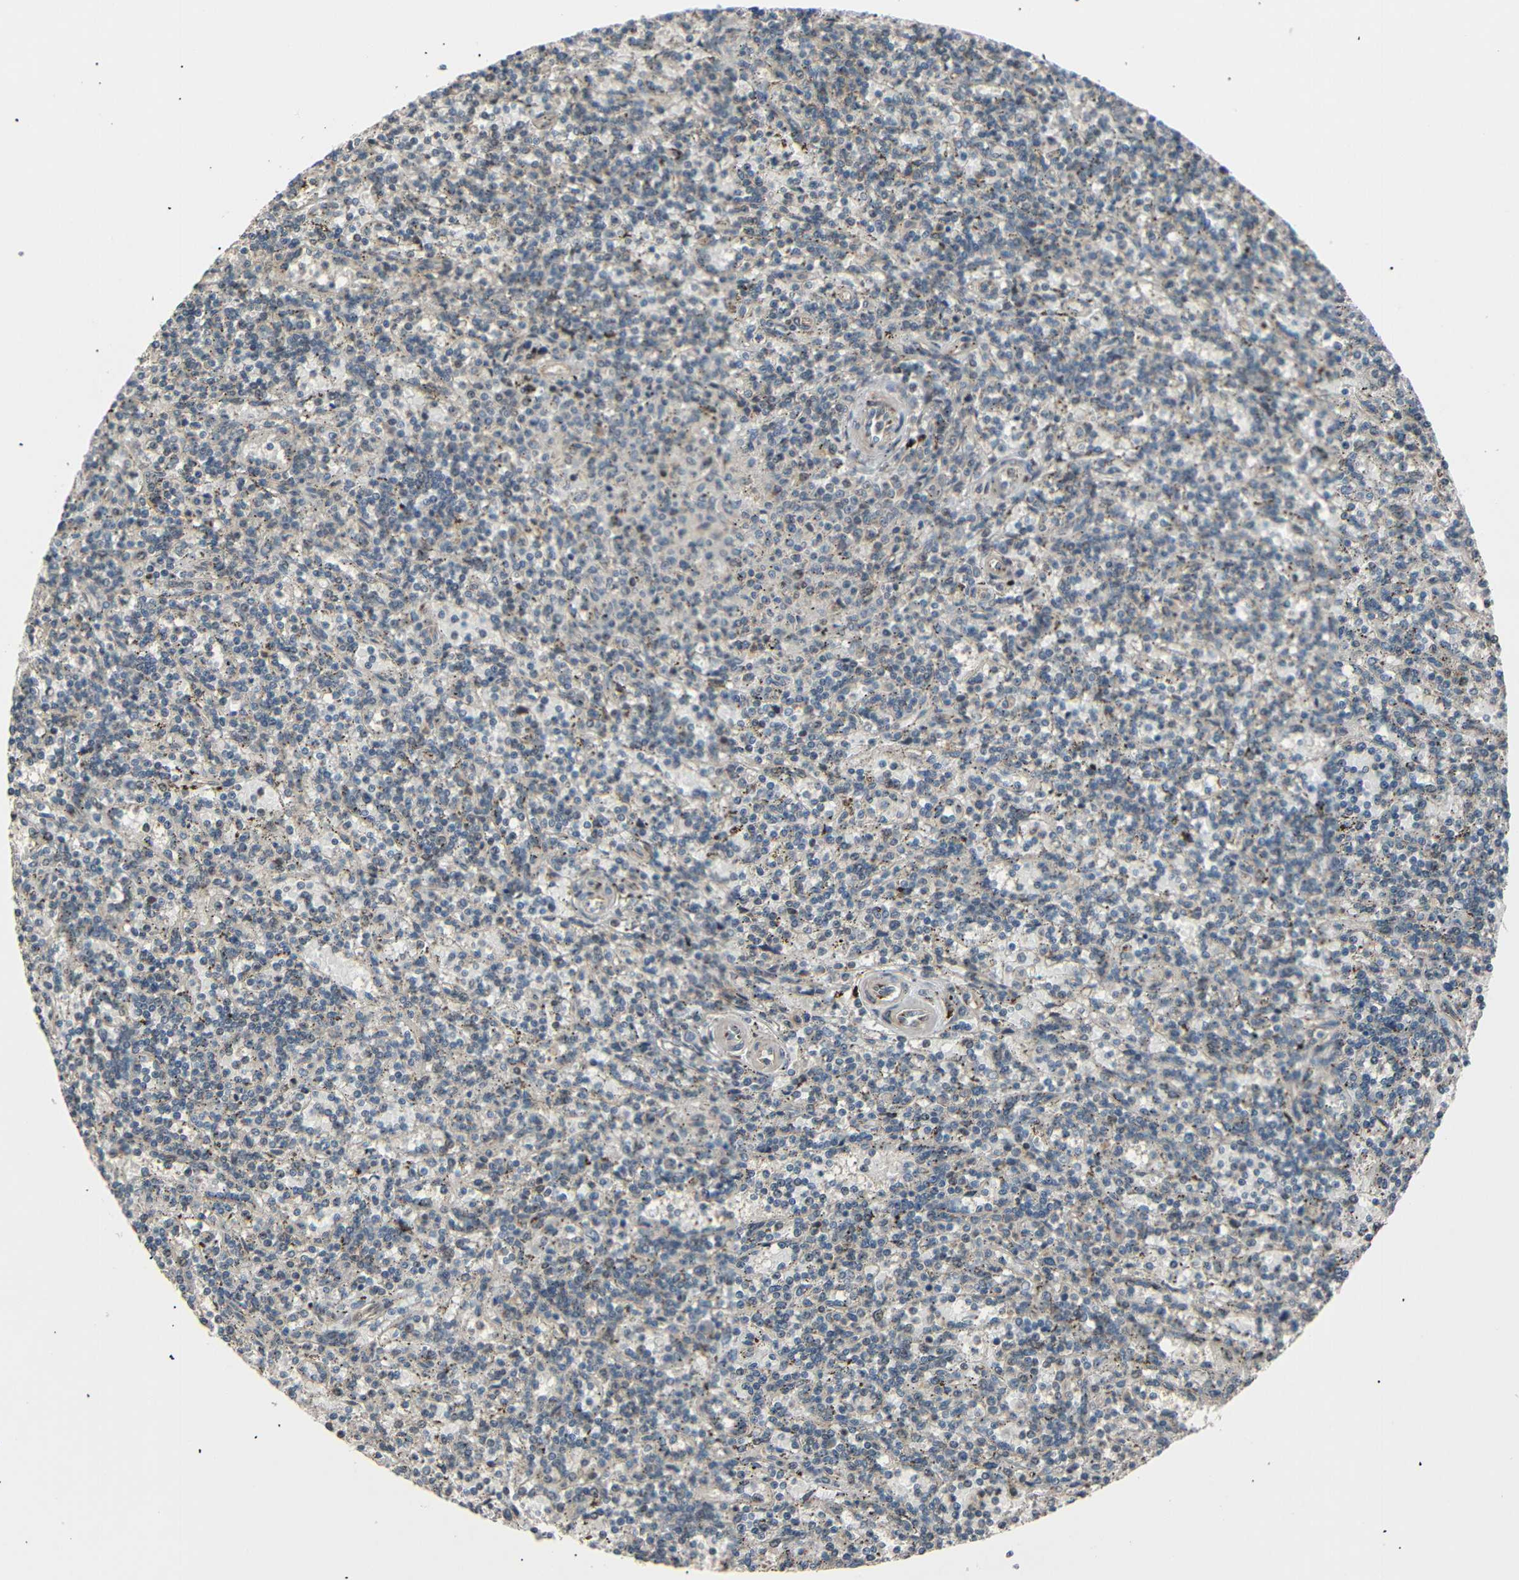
{"staining": {"intensity": "negative", "quantity": "none", "location": "none"}, "tissue": "lymphoma", "cell_type": "Tumor cells", "image_type": "cancer", "snomed": [{"axis": "morphology", "description": "Malignant lymphoma, non-Hodgkin's type, Low grade"}, {"axis": "topography", "description": "Spleen"}], "caption": "Lymphoma stained for a protein using immunohistochemistry (IHC) exhibits no expression tumor cells.", "gene": "AKAP9", "patient": {"sex": "male", "age": 73}}